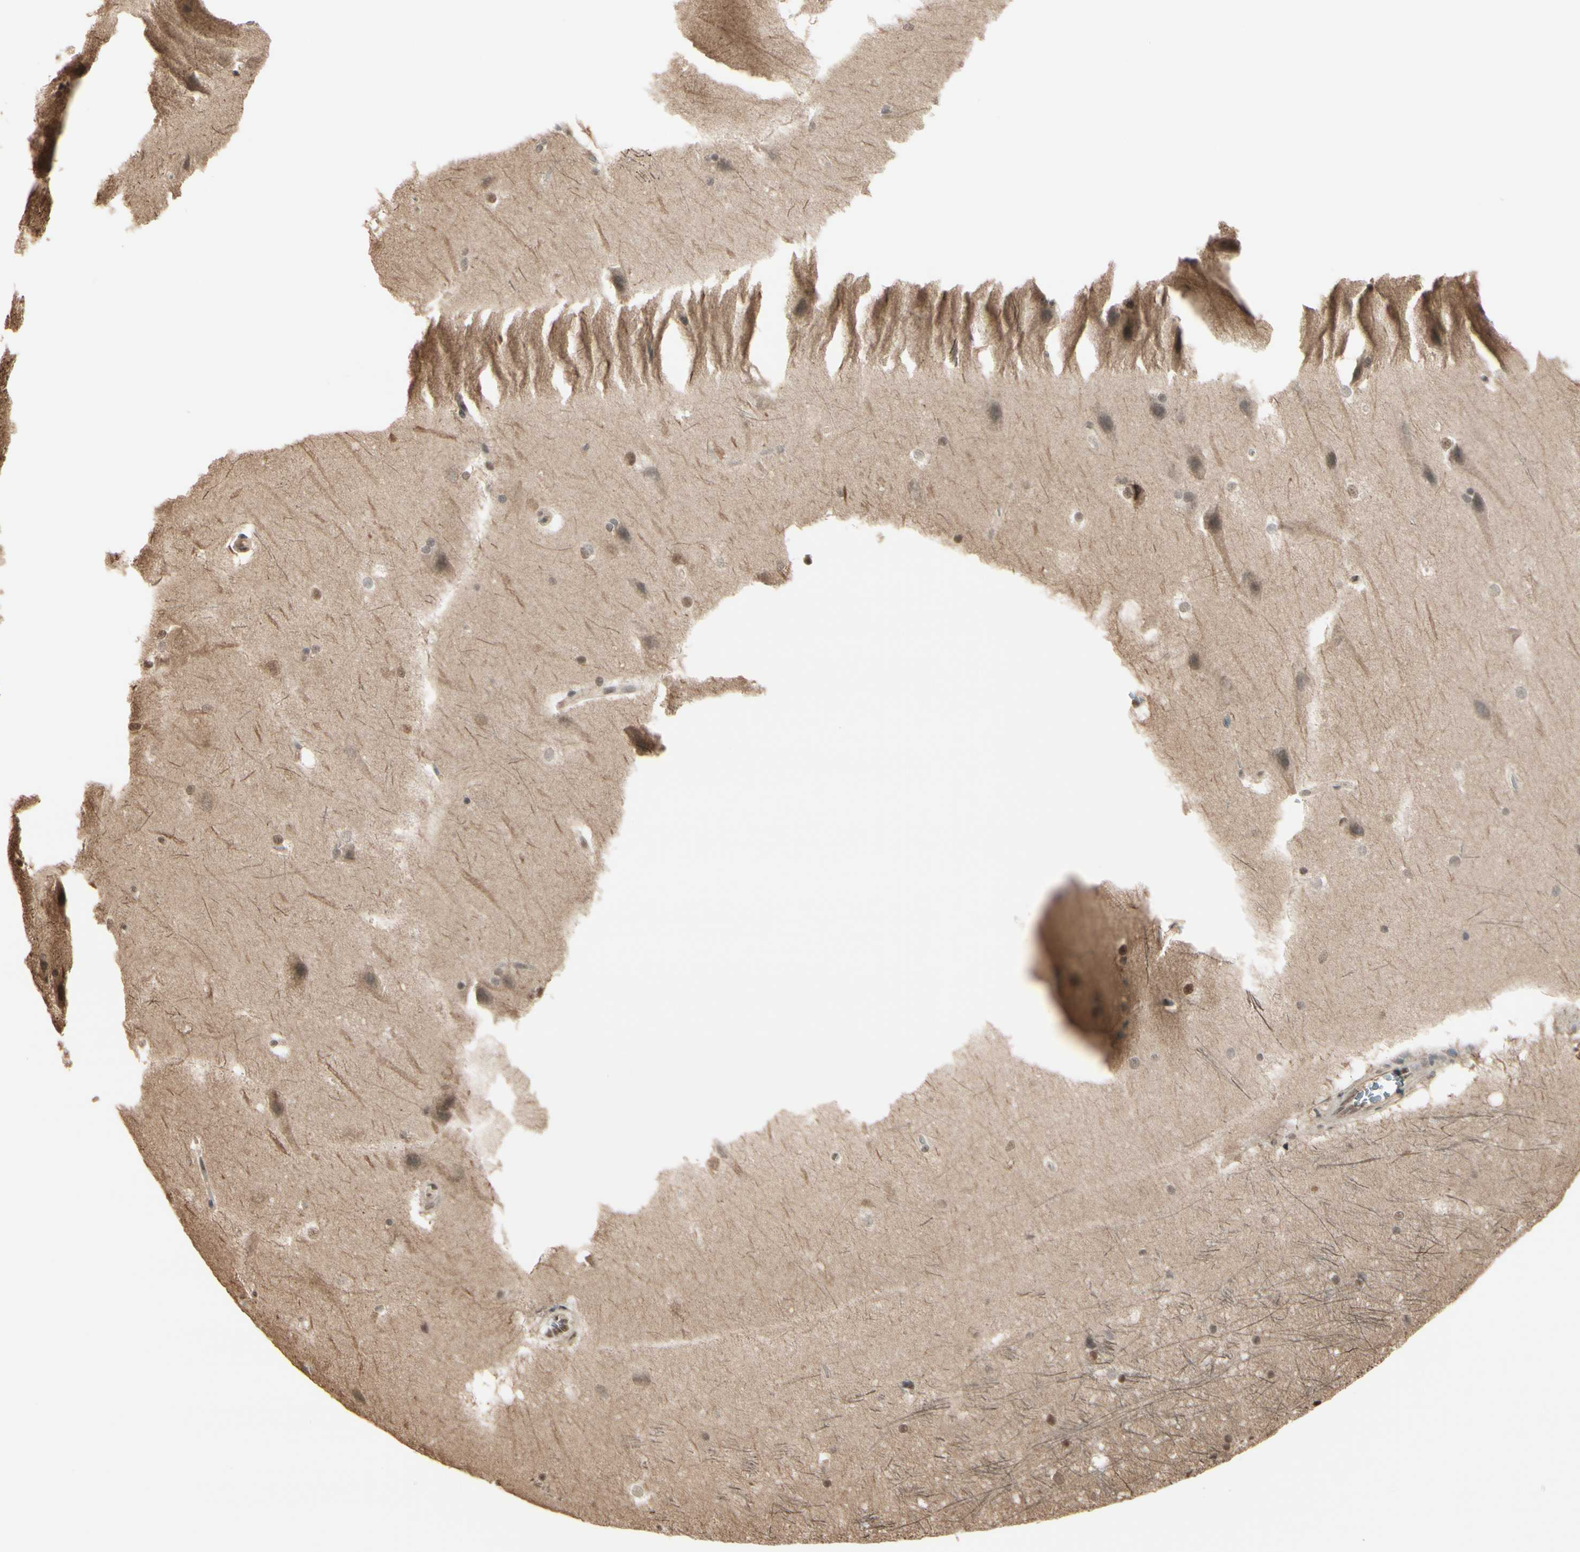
{"staining": {"intensity": "moderate", "quantity": "25%-75%", "location": "nuclear"}, "tissue": "hippocampus", "cell_type": "Glial cells", "image_type": "normal", "snomed": [{"axis": "morphology", "description": "Normal tissue, NOS"}, {"axis": "topography", "description": "Hippocampus"}], "caption": "Immunohistochemistry (IHC) of unremarkable hippocampus shows medium levels of moderate nuclear positivity in approximately 25%-75% of glial cells. Using DAB (3,3'-diaminobenzidine) (brown) and hematoxylin (blue) stains, captured at high magnification using brightfield microscopy.", "gene": "HSF1", "patient": {"sex": "female", "age": 19}}